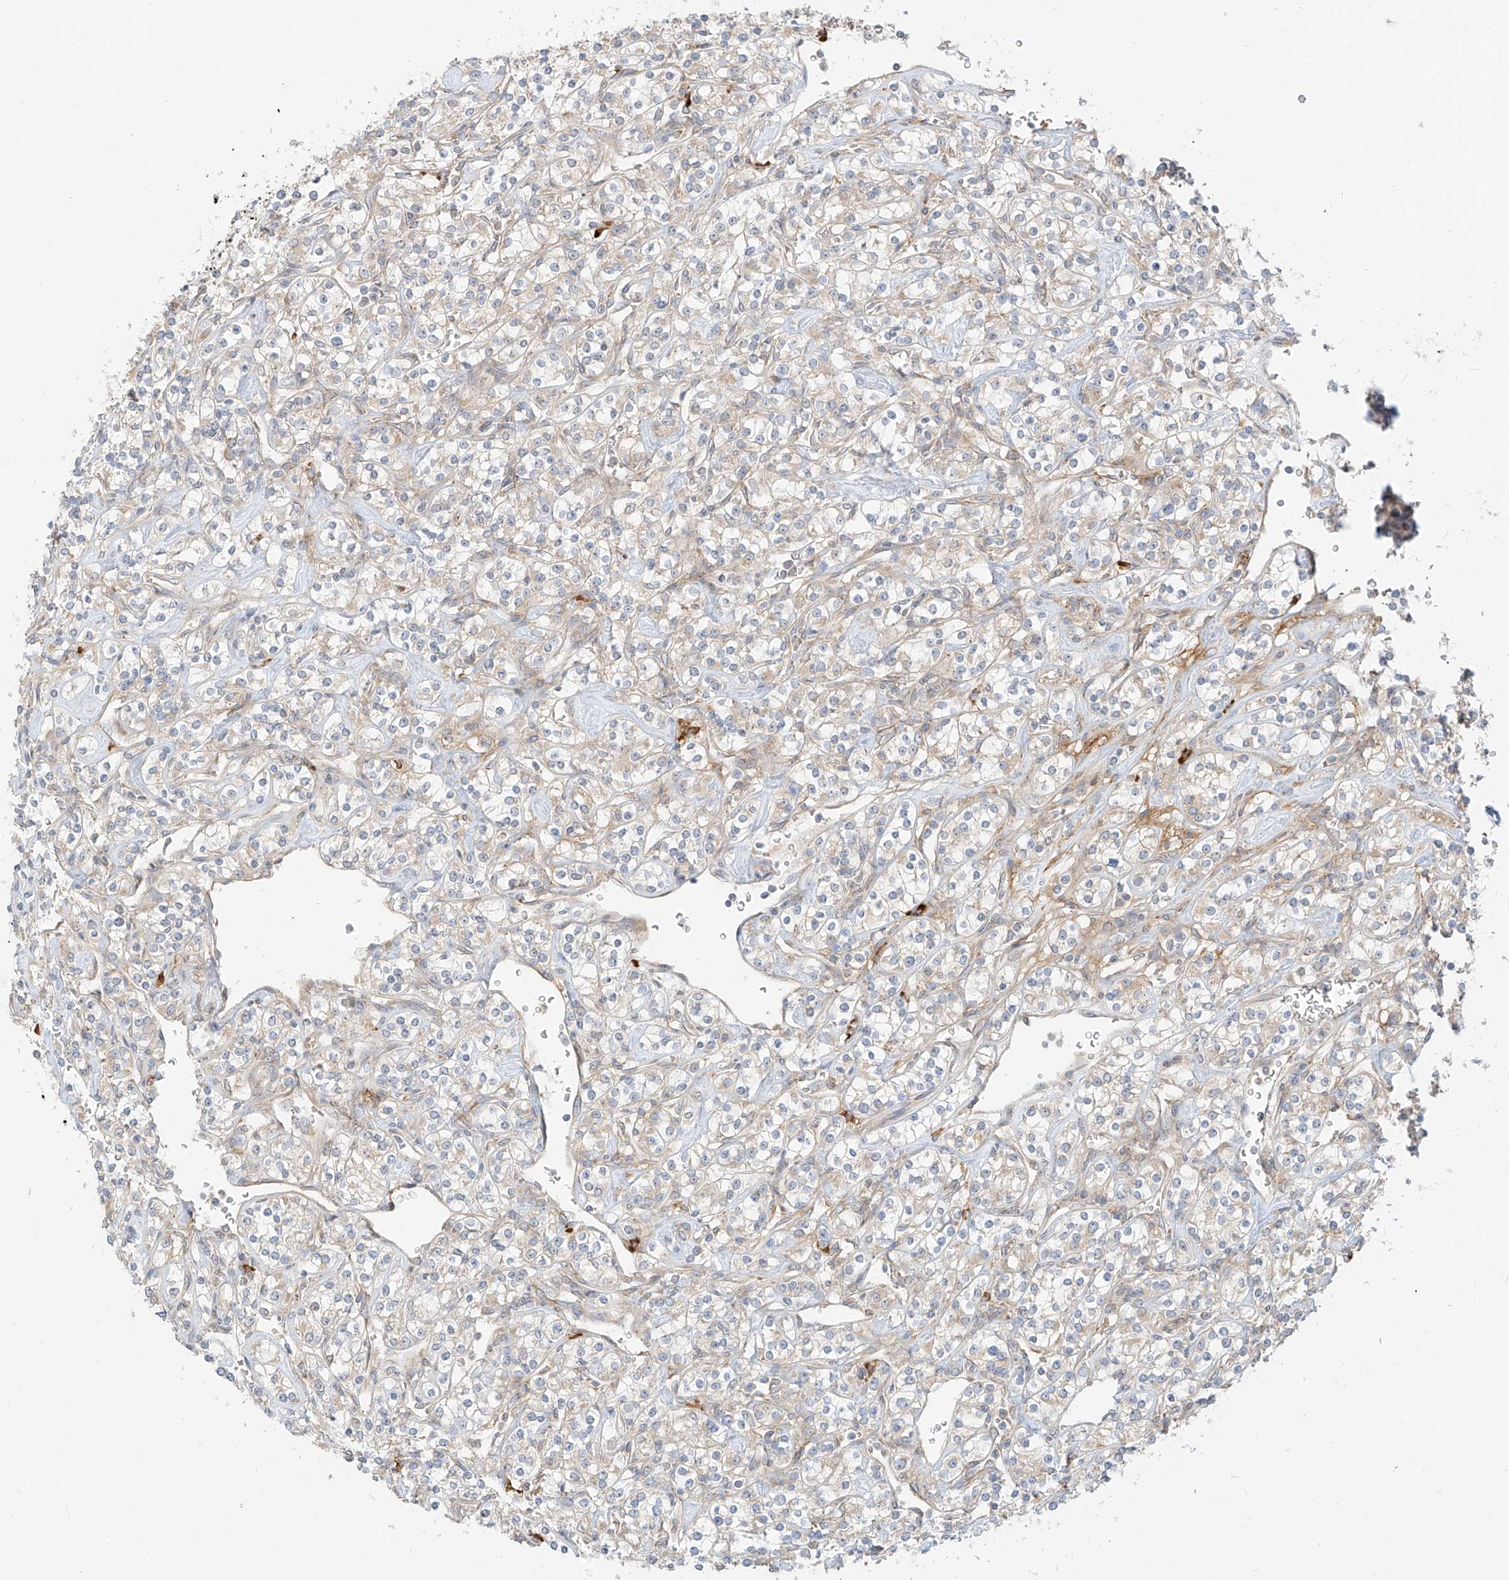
{"staining": {"intensity": "weak", "quantity": "<25%", "location": "cytoplasmic/membranous"}, "tissue": "renal cancer", "cell_type": "Tumor cells", "image_type": "cancer", "snomed": [{"axis": "morphology", "description": "Adenocarcinoma, NOS"}, {"axis": "topography", "description": "Kidney"}], "caption": "High magnification brightfield microscopy of renal cancer stained with DAB (3,3'-diaminobenzidine) (brown) and counterstained with hematoxylin (blue): tumor cells show no significant expression. (Brightfield microscopy of DAB immunohistochemistry at high magnification).", "gene": "STT3A", "patient": {"sex": "male", "age": 77}}